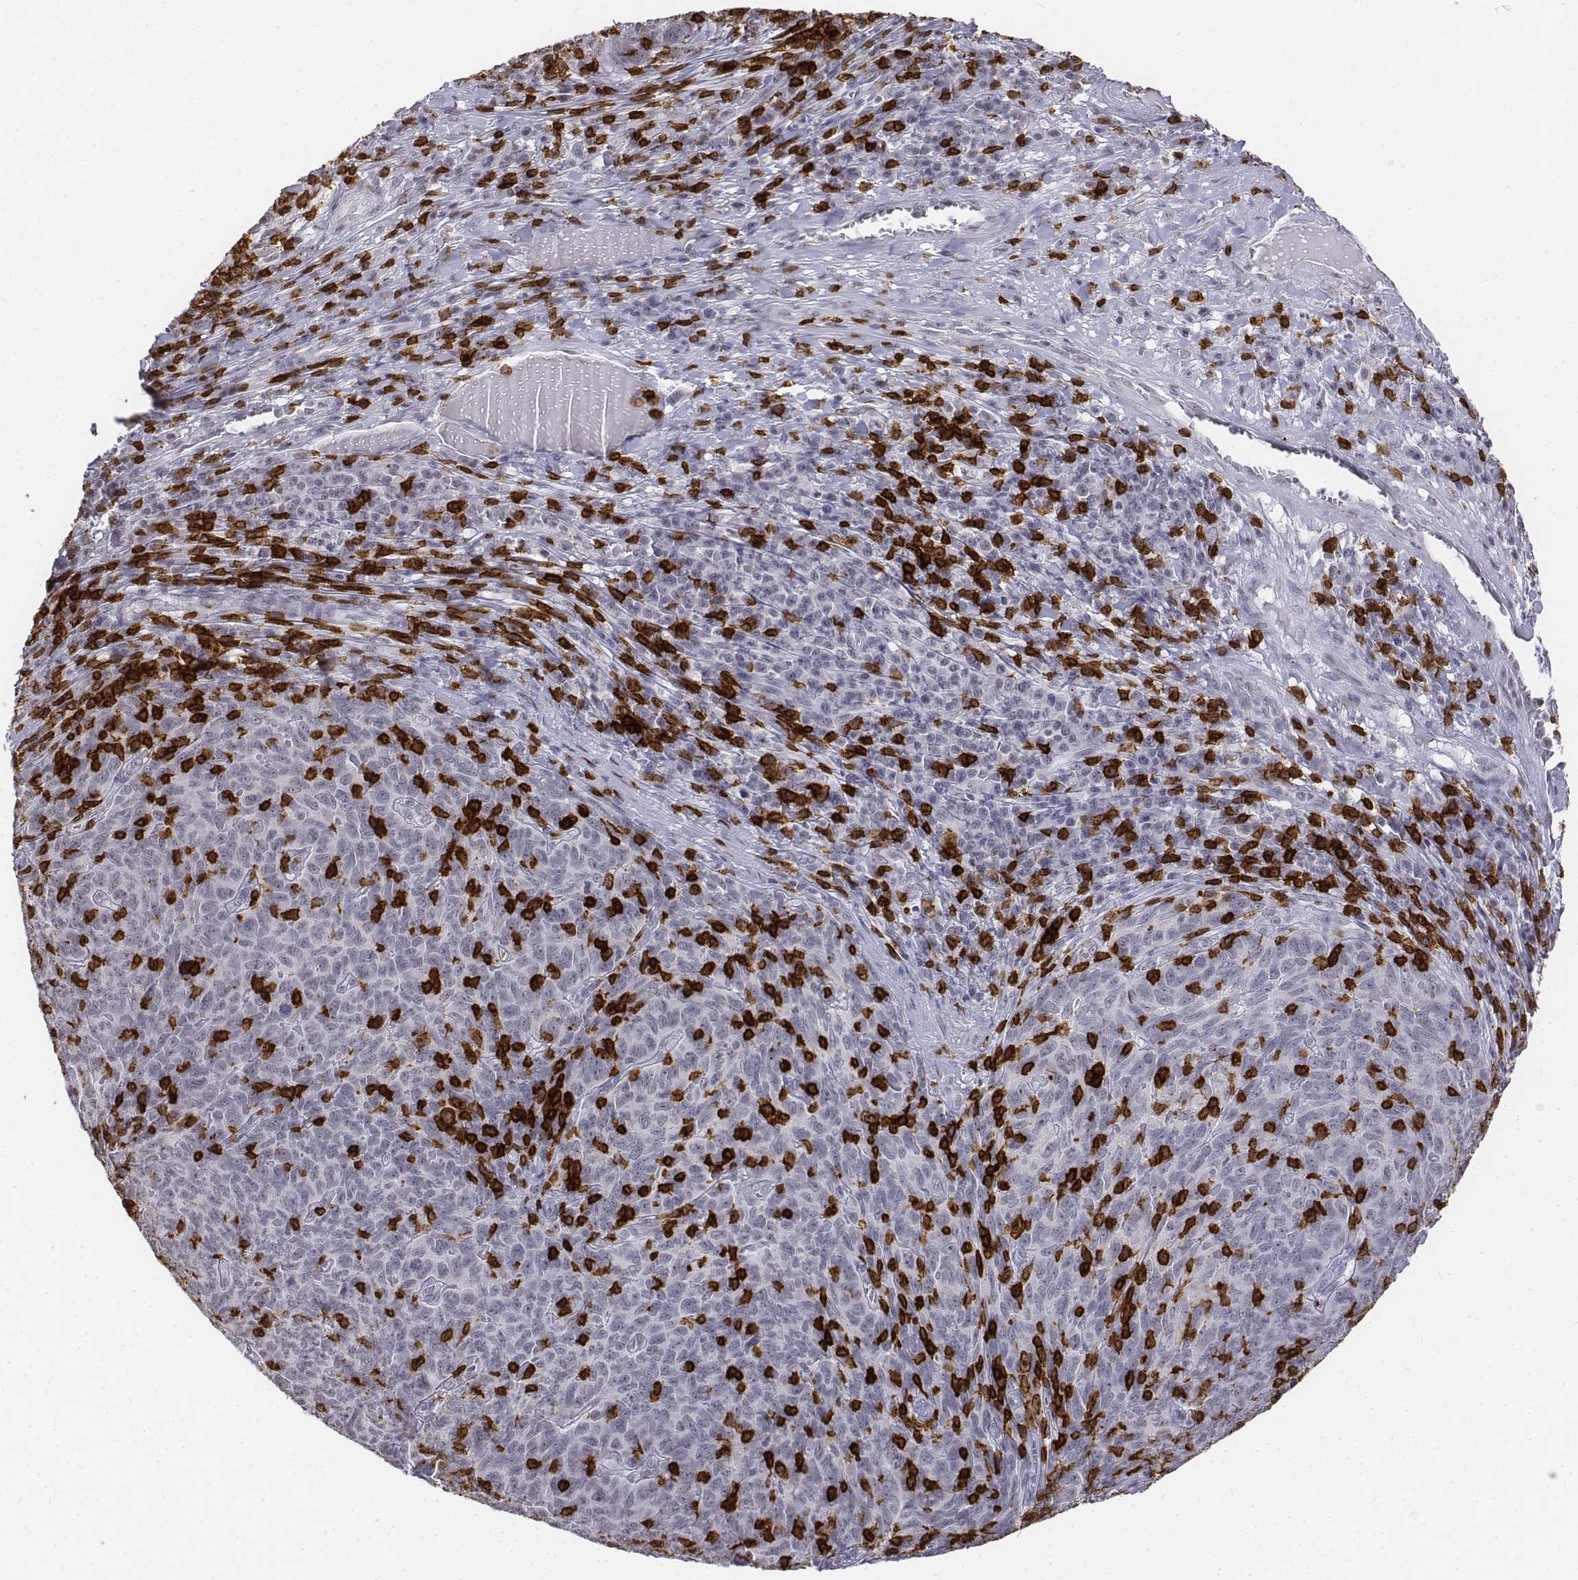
{"staining": {"intensity": "negative", "quantity": "none", "location": "none"}, "tissue": "skin cancer", "cell_type": "Tumor cells", "image_type": "cancer", "snomed": [{"axis": "morphology", "description": "Squamous cell carcinoma, NOS"}, {"axis": "topography", "description": "Skin"}, {"axis": "topography", "description": "Anal"}], "caption": "Human skin cancer stained for a protein using immunohistochemistry (IHC) exhibits no staining in tumor cells.", "gene": "CD3E", "patient": {"sex": "female", "age": 51}}